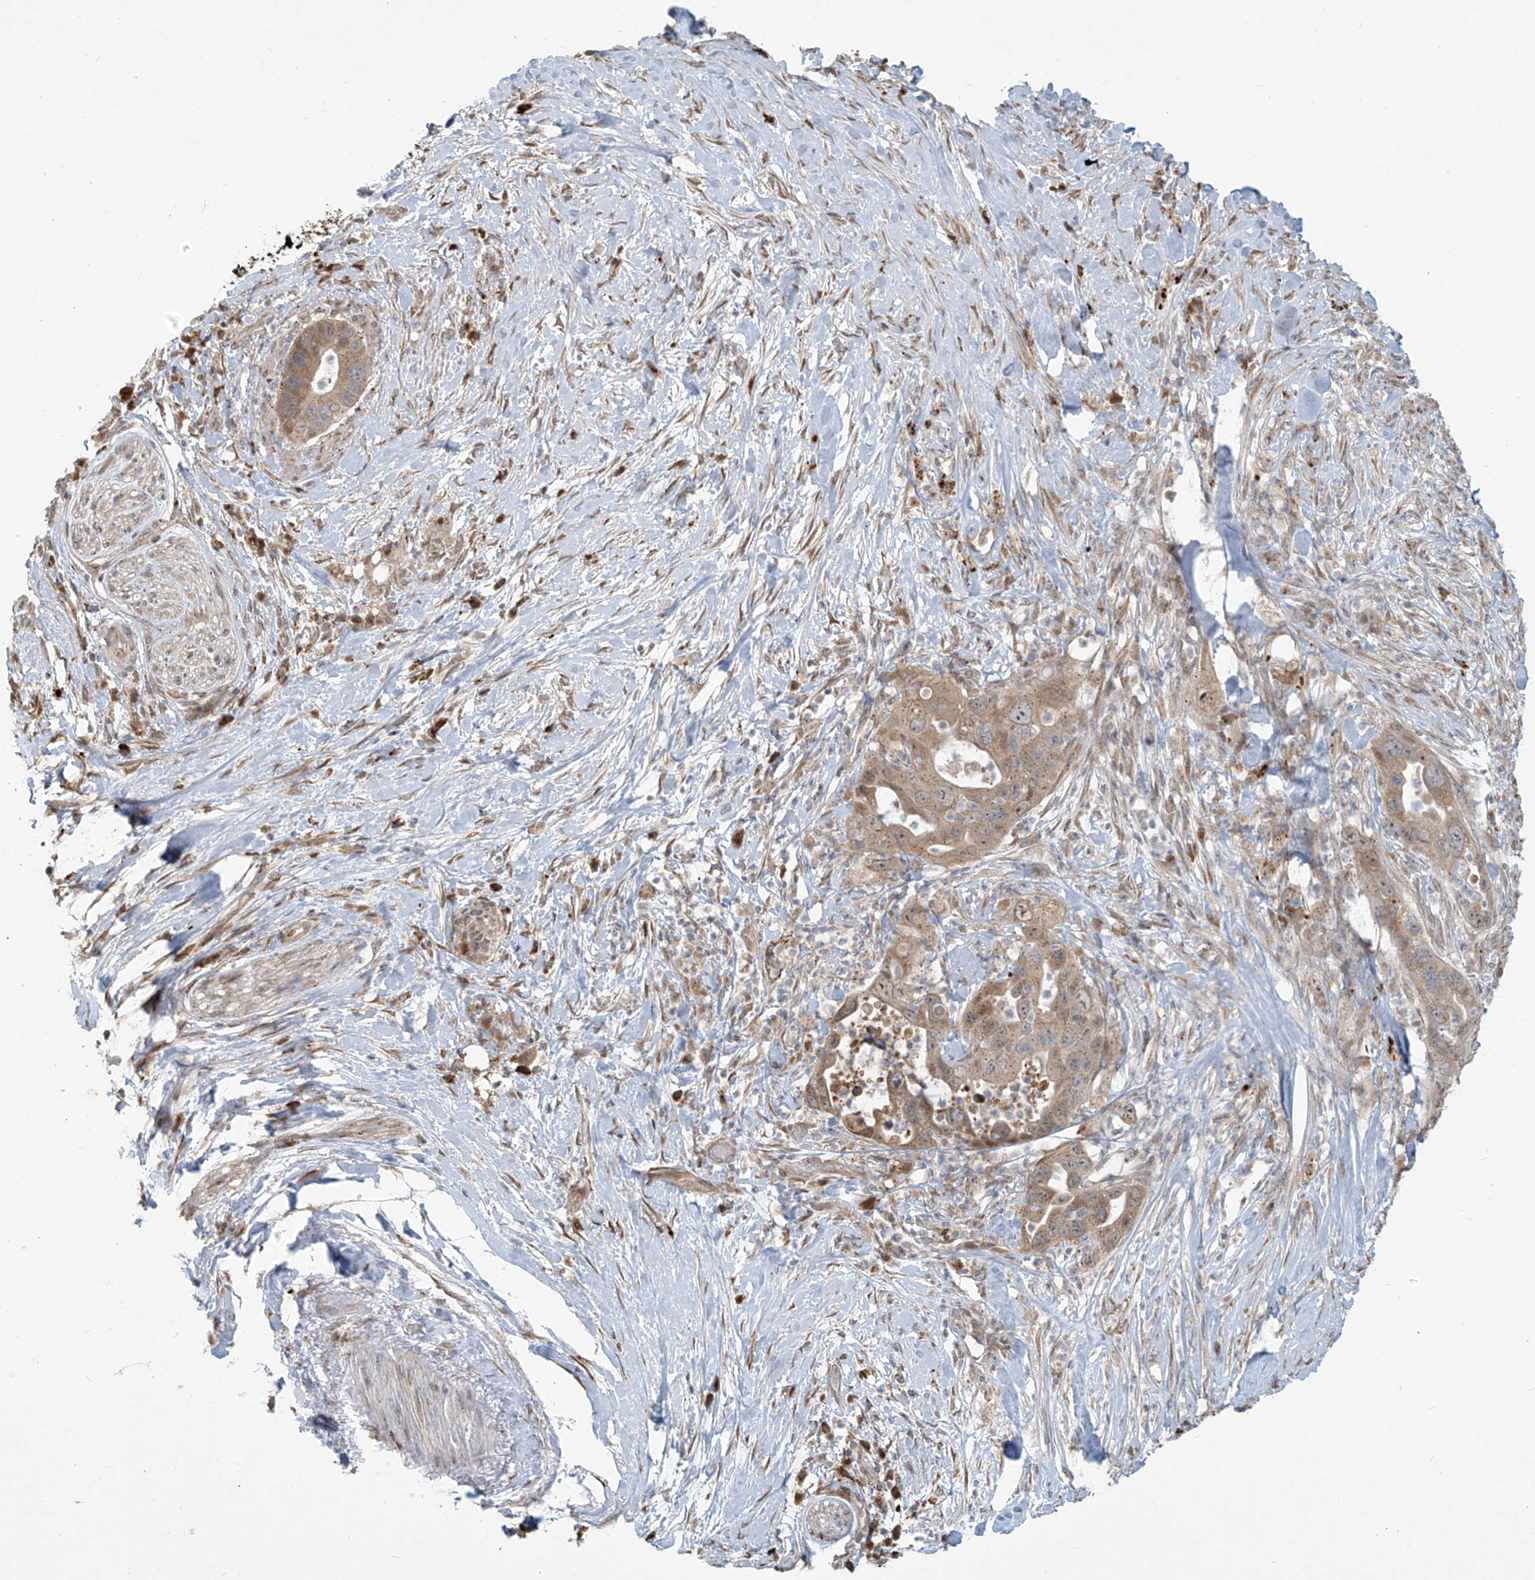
{"staining": {"intensity": "weak", "quantity": ">75%", "location": "cytoplasmic/membranous"}, "tissue": "pancreatic cancer", "cell_type": "Tumor cells", "image_type": "cancer", "snomed": [{"axis": "morphology", "description": "Adenocarcinoma, NOS"}, {"axis": "topography", "description": "Pancreas"}], "caption": "There is low levels of weak cytoplasmic/membranous positivity in tumor cells of adenocarcinoma (pancreatic), as demonstrated by immunohistochemical staining (brown color).", "gene": "PLEKHM3", "patient": {"sex": "female", "age": 71}}